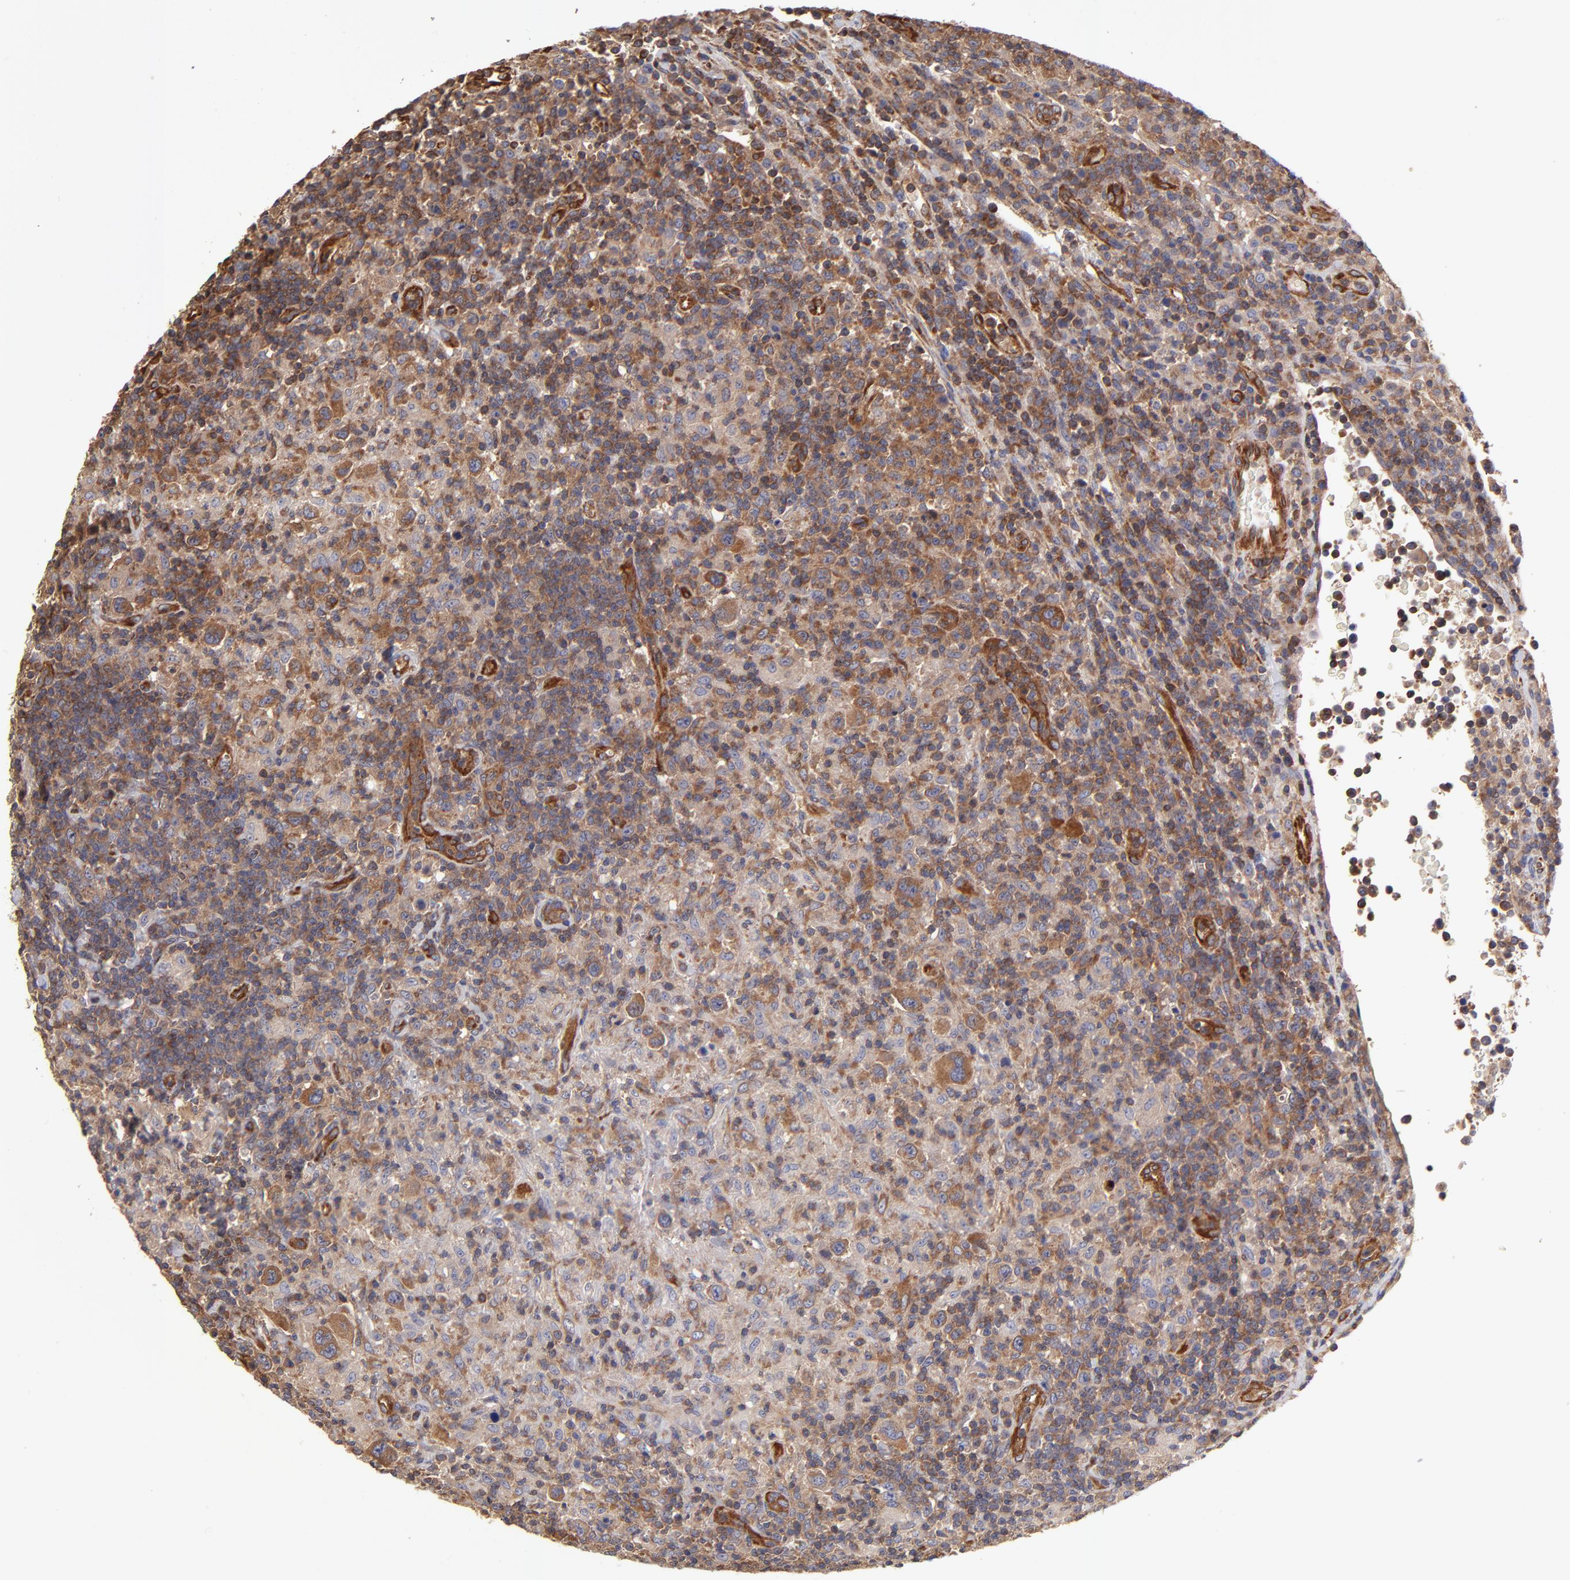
{"staining": {"intensity": "moderate", "quantity": ">75%", "location": "cytoplasmic/membranous"}, "tissue": "lymphoma", "cell_type": "Tumor cells", "image_type": "cancer", "snomed": [{"axis": "morphology", "description": "Hodgkin's disease, NOS"}, {"axis": "topography", "description": "Lymph node"}], "caption": "Human Hodgkin's disease stained with a protein marker displays moderate staining in tumor cells.", "gene": "ASB7", "patient": {"sex": "male", "age": 65}}